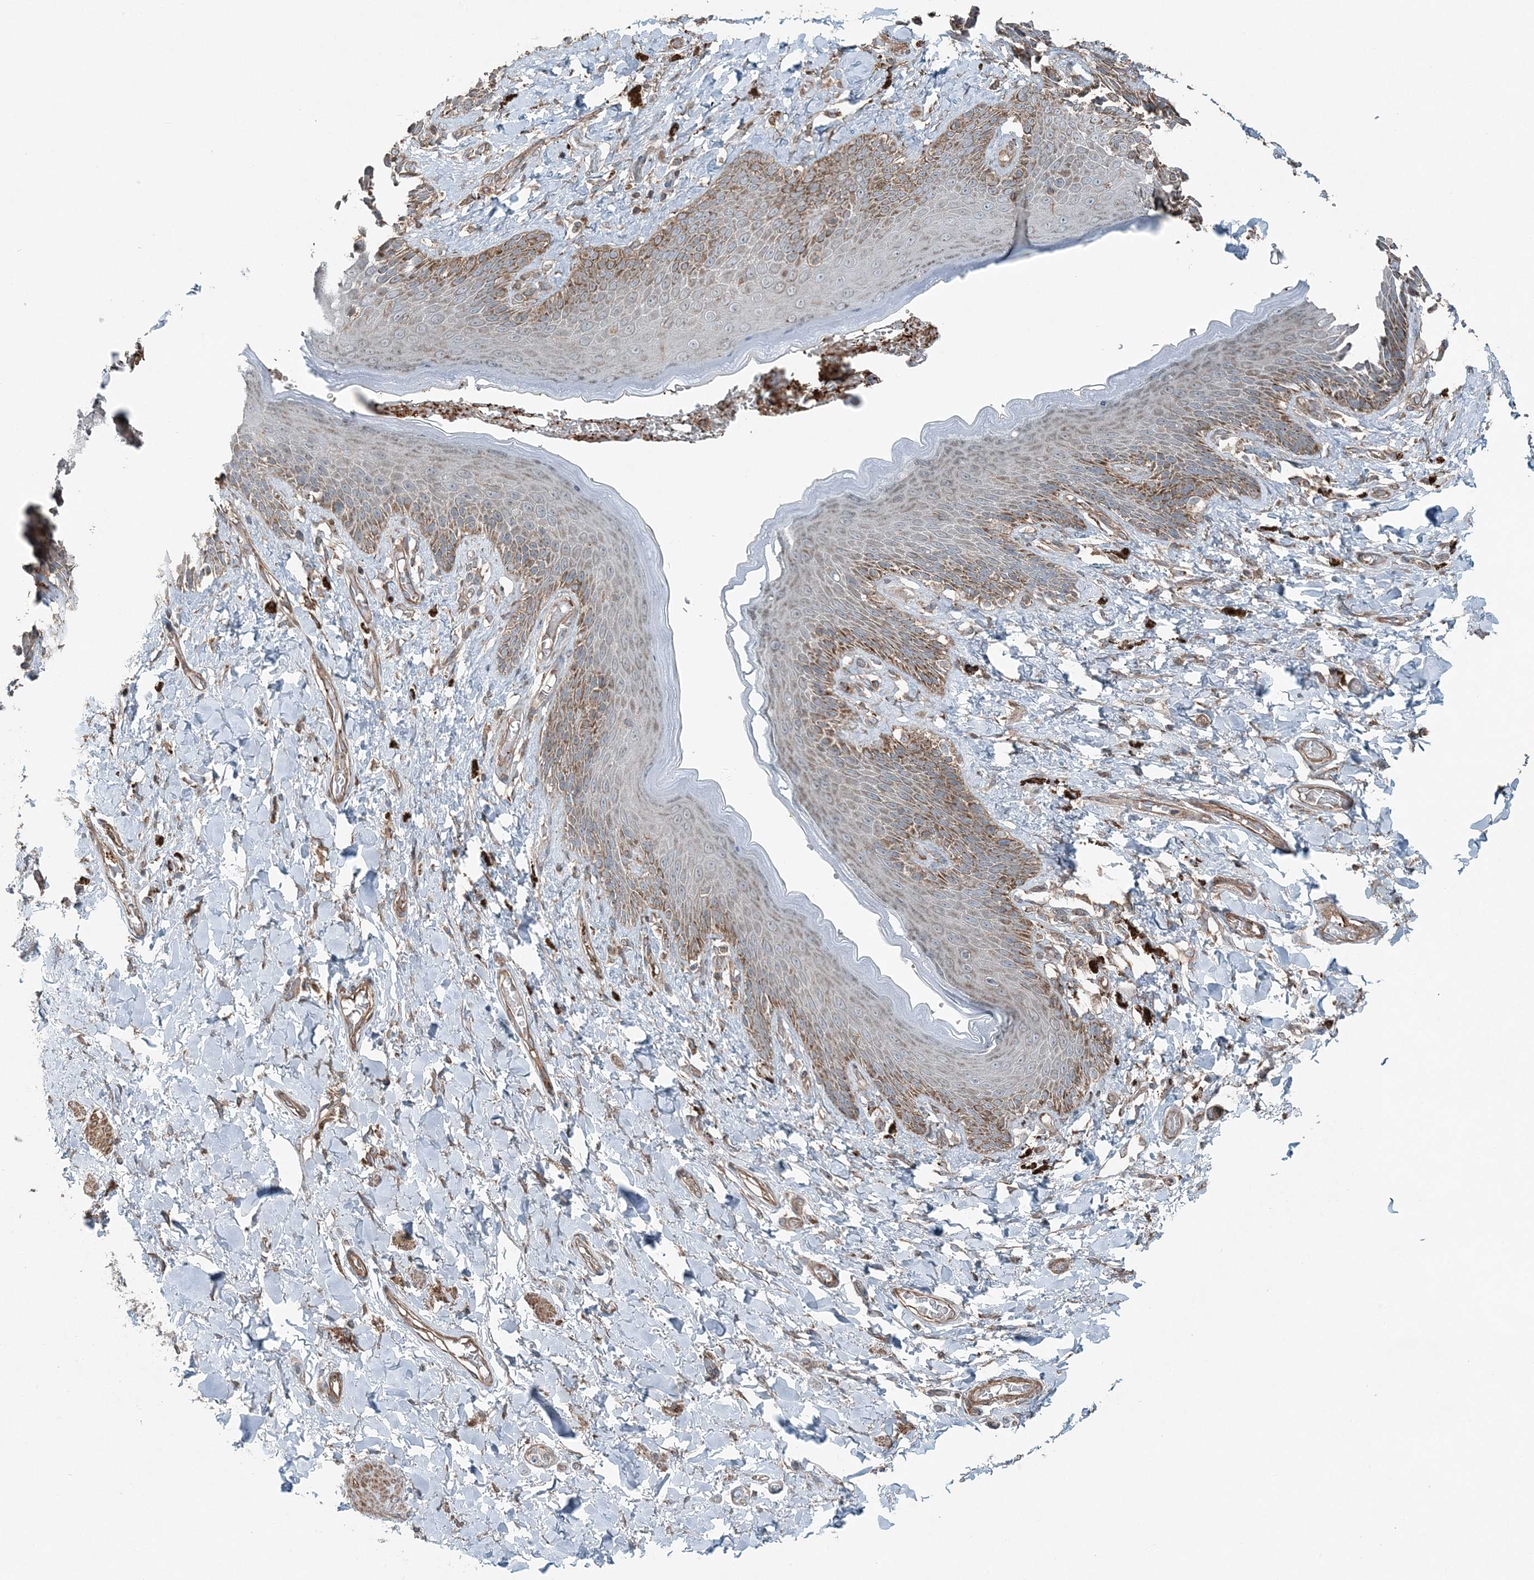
{"staining": {"intensity": "moderate", "quantity": "25%-75%", "location": "cytoplasmic/membranous"}, "tissue": "skin", "cell_type": "Epidermal cells", "image_type": "normal", "snomed": [{"axis": "morphology", "description": "Normal tissue, NOS"}, {"axis": "topography", "description": "Anal"}], "caption": "About 25%-75% of epidermal cells in normal human skin demonstrate moderate cytoplasmic/membranous protein staining as visualized by brown immunohistochemical staining.", "gene": "KY", "patient": {"sex": "female", "age": 78}}